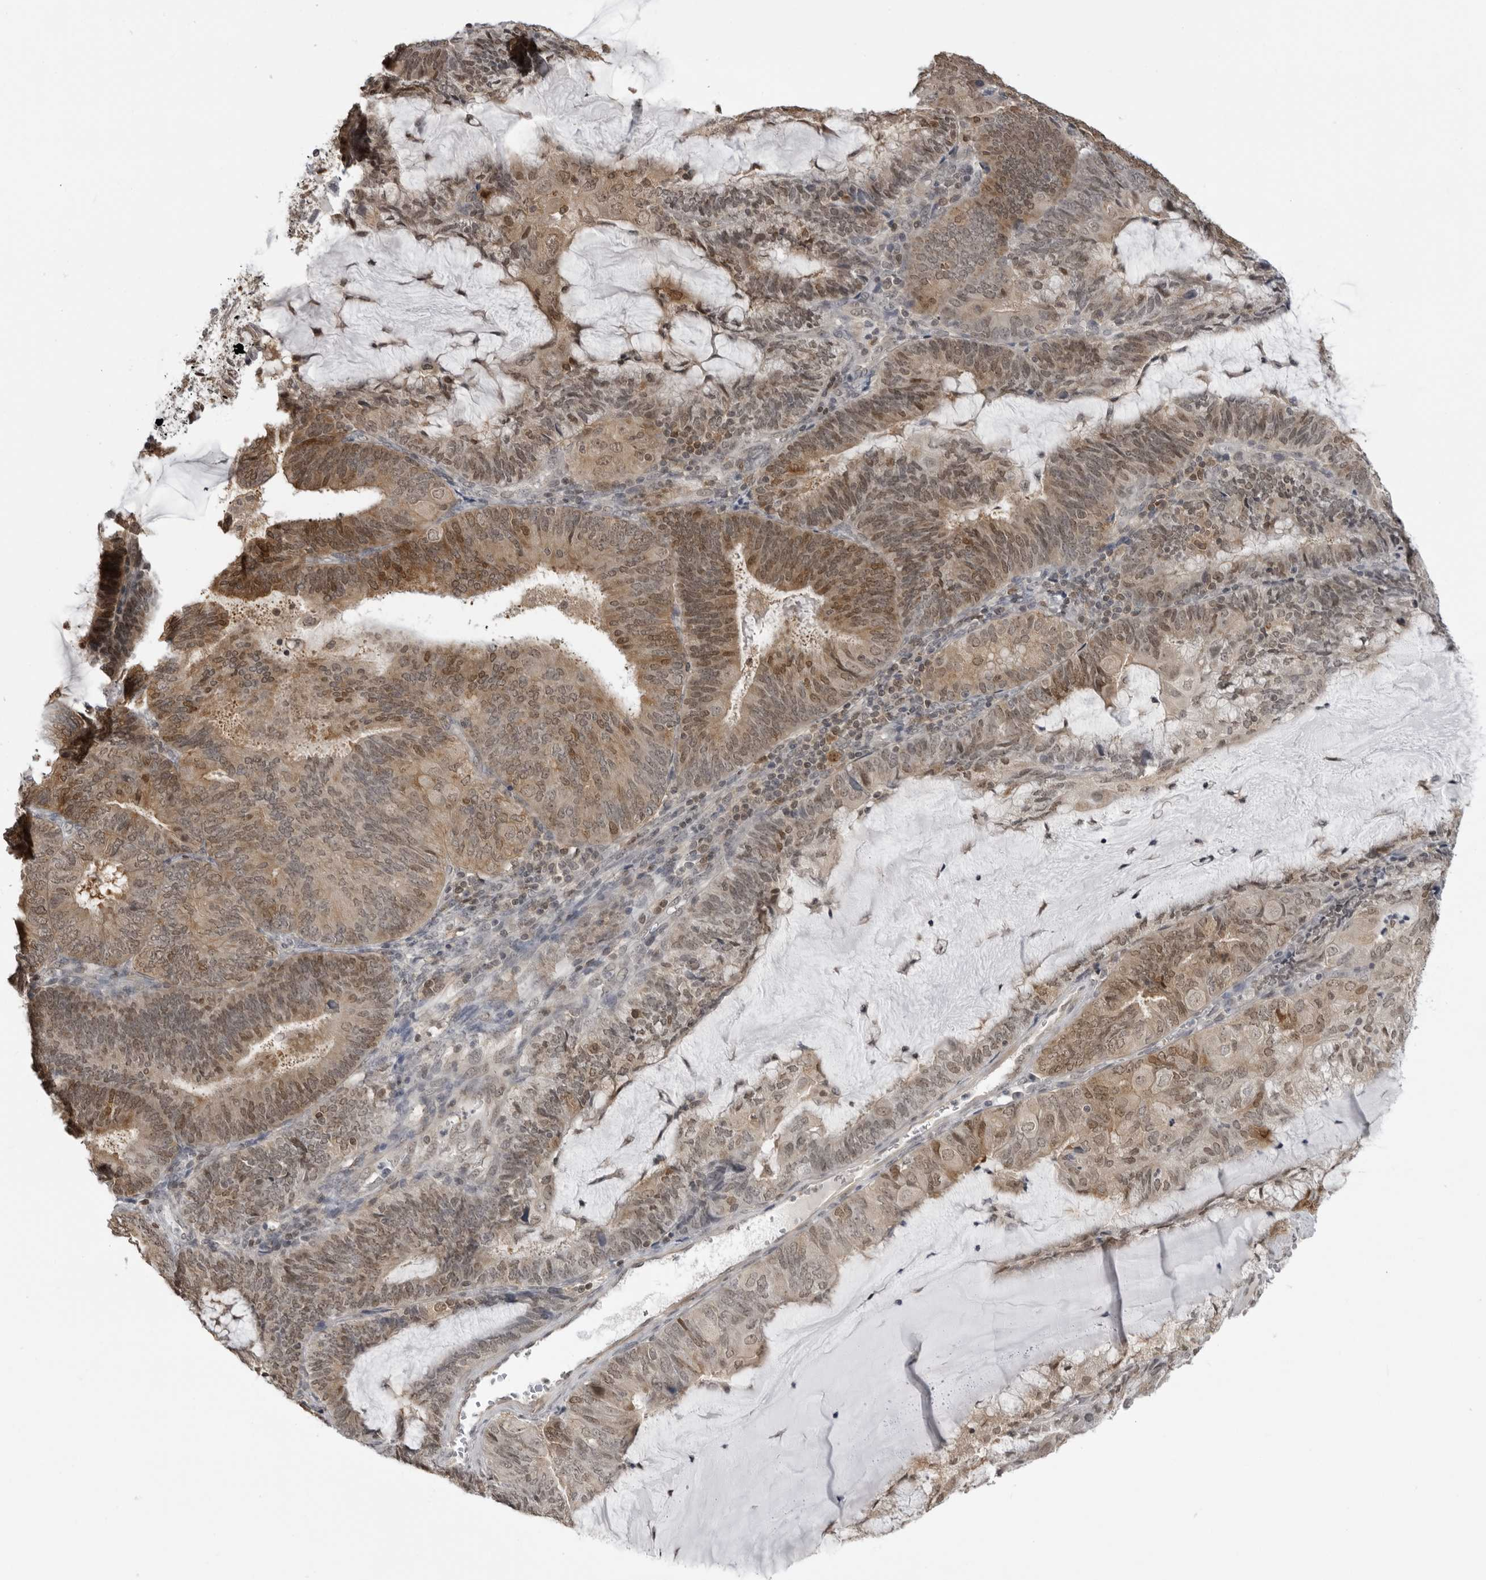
{"staining": {"intensity": "moderate", "quantity": ">75%", "location": "cytoplasmic/membranous,nuclear"}, "tissue": "endometrial cancer", "cell_type": "Tumor cells", "image_type": "cancer", "snomed": [{"axis": "morphology", "description": "Adenocarcinoma, NOS"}, {"axis": "topography", "description": "Endometrium"}], "caption": "This histopathology image reveals IHC staining of human endometrial cancer (adenocarcinoma), with medium moderate cytoplasmic/membranous and nuclear staining in approximately >75% of tumor cells.", "gene": "PDCL3", "patient": {"sex": "female", "age": 81}}